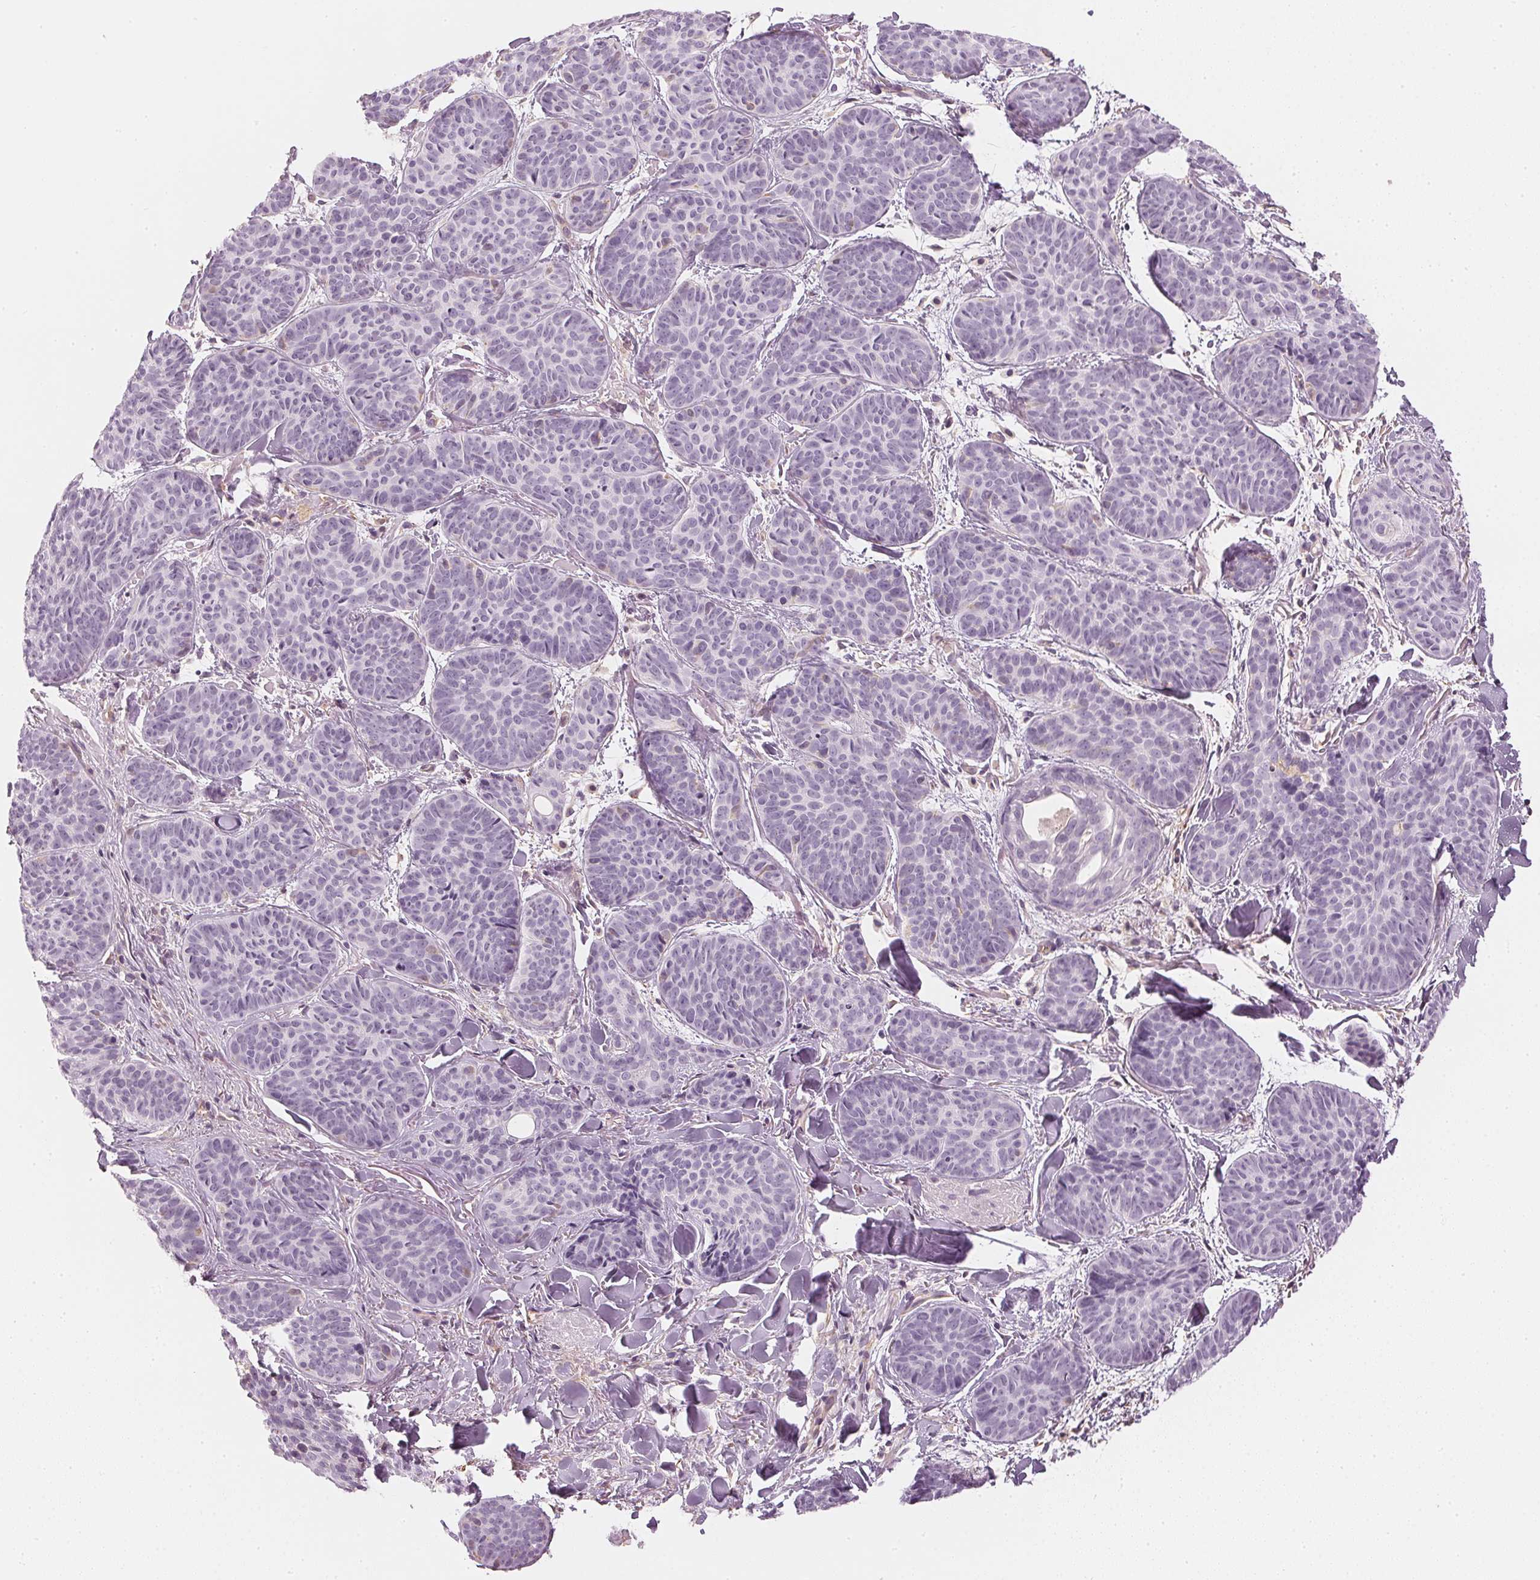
{"staining": {"intensity": "negative", "quantity": "none", "location": "none"}, "tissue": "skin cancer", "cell_type": "Tumor cells", "image_type": "cancer", "snomed": [{"axis": "morphology", "description": "Basal cell carcinoma"}, {"axis": "topography", "description": "Skin"}], "caption": "IHC micrograph of basal cell carcinoma (skin) stained for a protein (brown), which displays no staining in tumor cells.", "gene": "APLP1", "patient": {"sex": "female", "age": 82}}